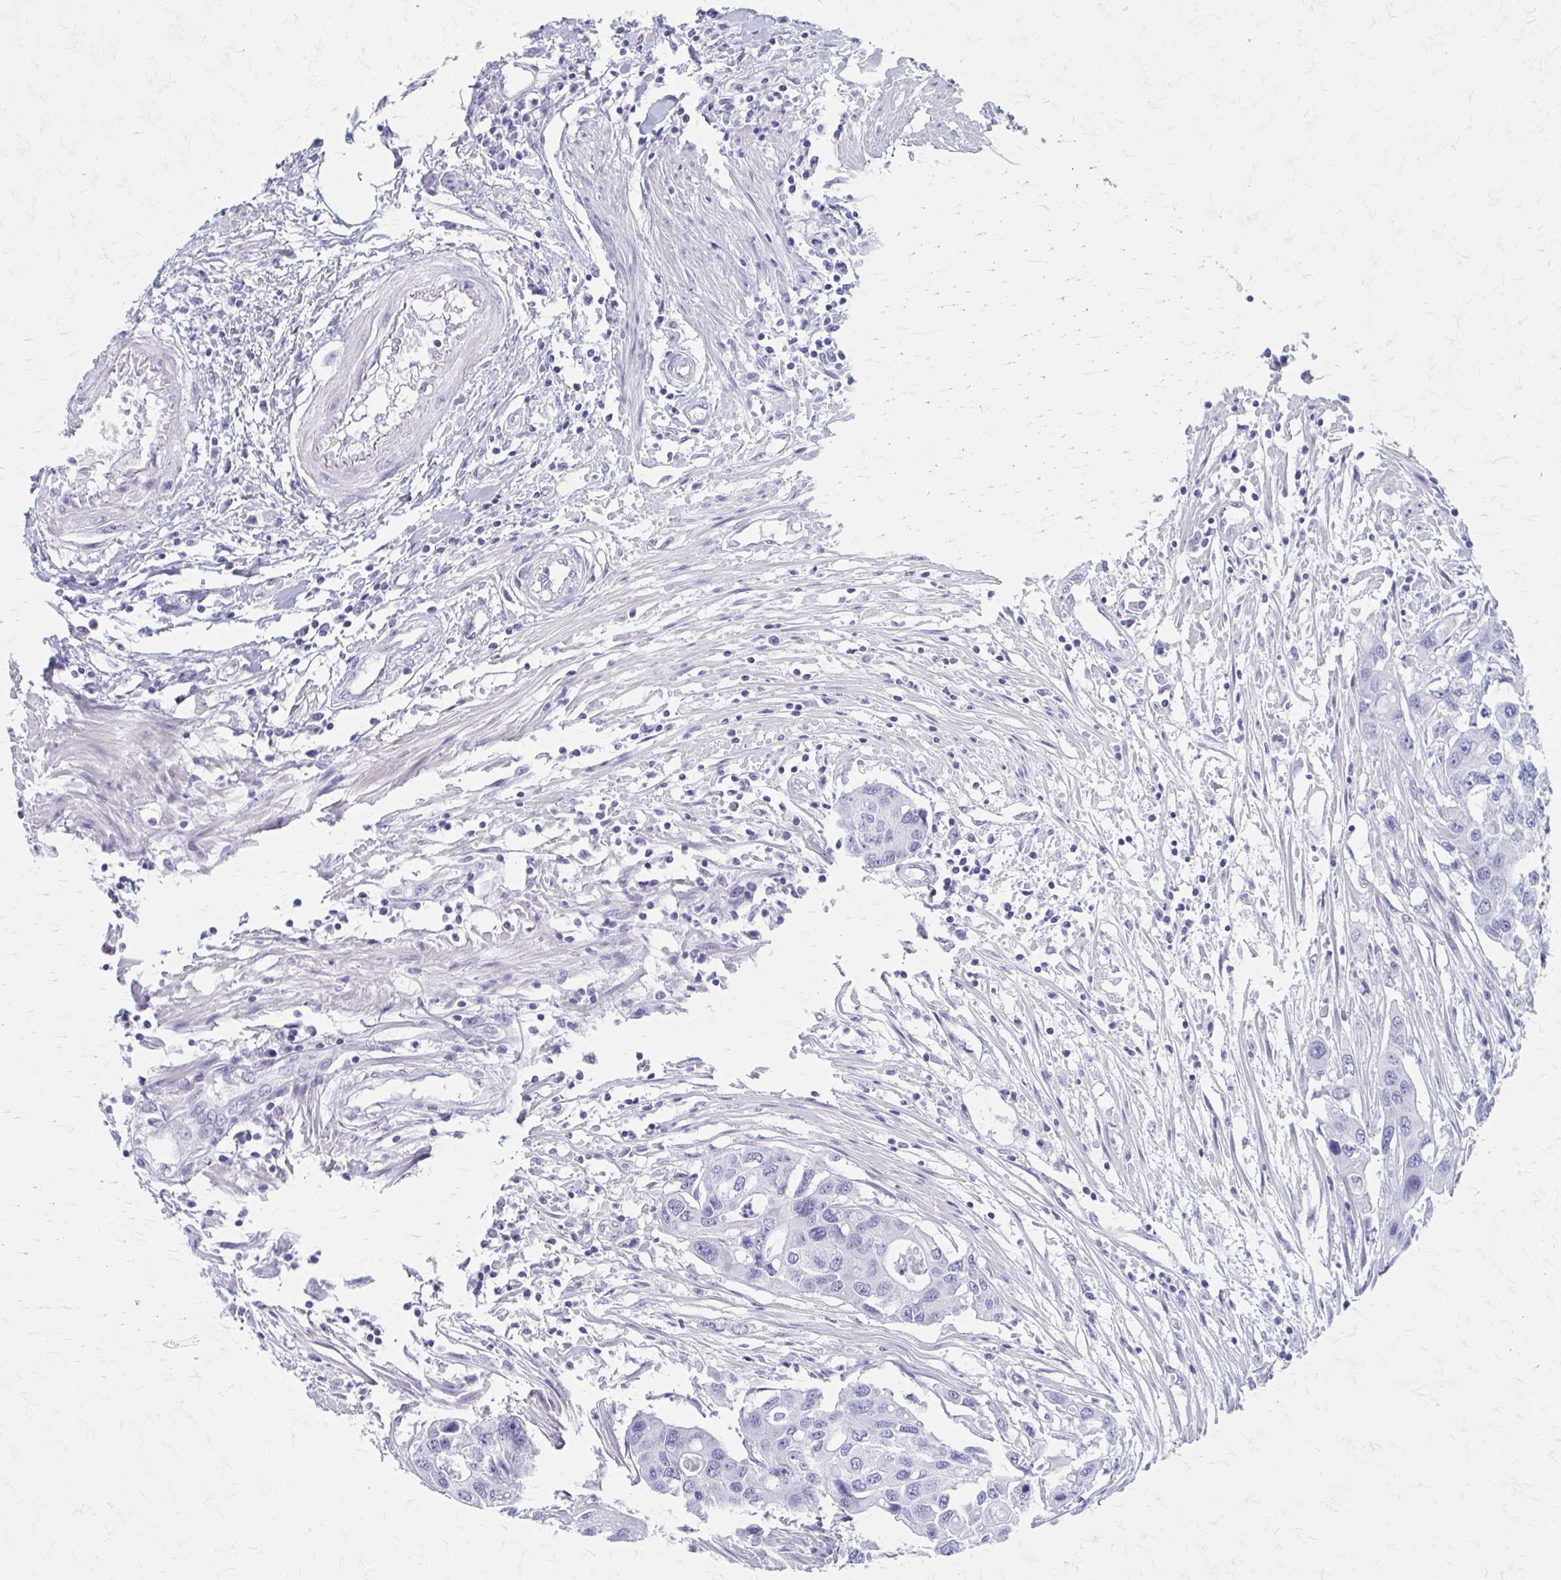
{"staining": {"intensity": "negative", "quantity": "none", "location": "none"}, "tissue": "colorectal cancer", "cell_type": "Tumor cells", "image_type": "cancer", "snomed": [{"axis": "morphology", "description": "Adenocarcinoma, NOS"}, {"axis": "topography", "description": "Colon"}], "caption": "Immunohistochemistry (IHC) histopathology image of neoplastic tissue: adenocarcinoma (colorectal) stained with DAB demonstrates no significant protein positivity in tumor cells.", "gene": "CELF5", "patient": {"sex": "male", "age": 77}}